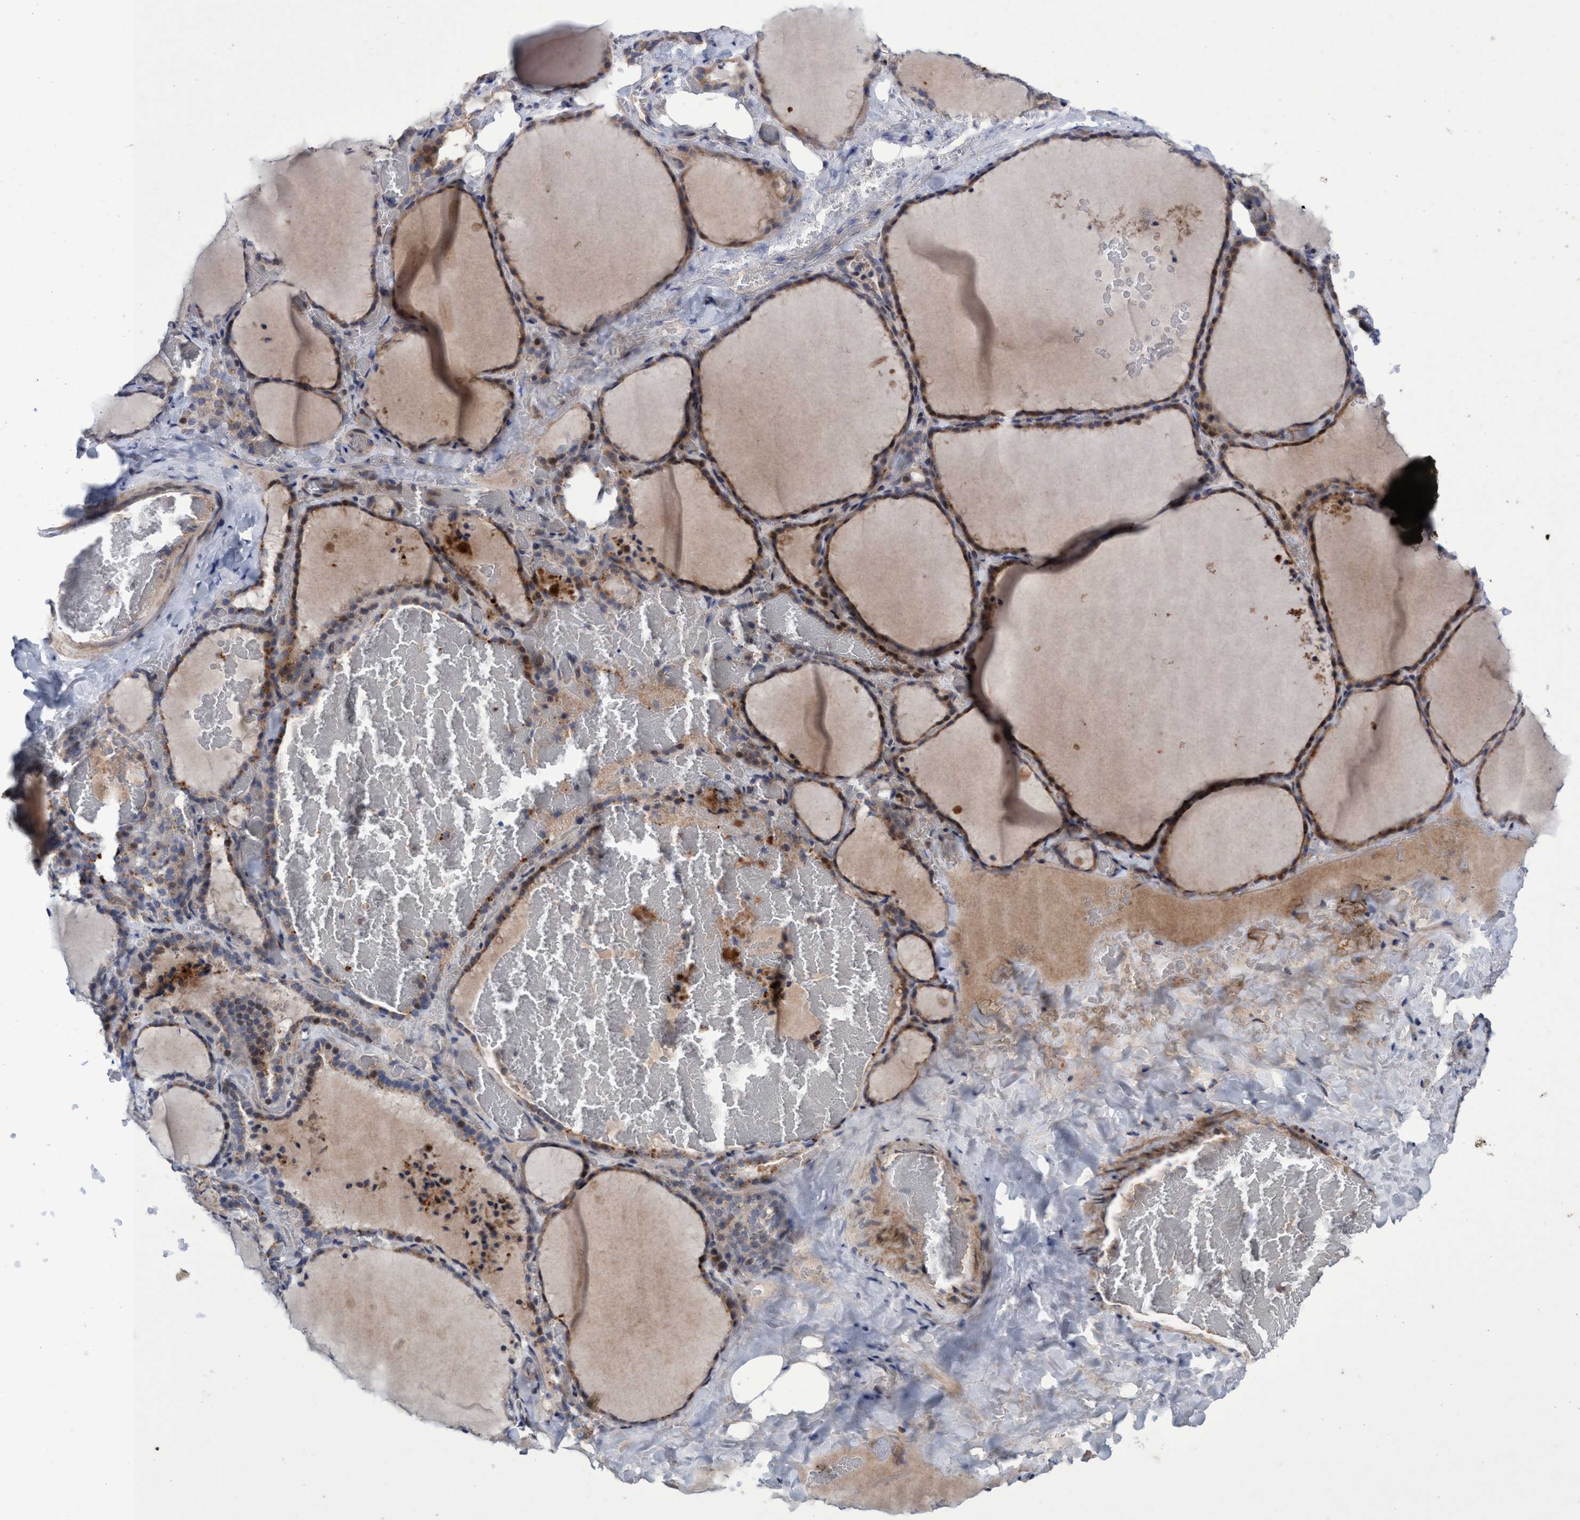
{"staining": {"intensity": "moderate", "quantity": ">75%", "location": "cytoplasmic/membranous,nuclear"}, "tissue": "thyroid gland", "cell_type": "Glandular cells", "image_type": "normal", "snomed": [{"axis": "morphology", "description": "Normal tissue, NOS"}, {"axis": "topography", "description": "Thyroid gland"}], "caption": "IHC micrograph of unremarkable thyroid gland: human thyroid gland stained using immunohistochemistry (IHC) demonstrates medium levels of moderate protein expression localized specifically in the cytoplasmic/membranous,nuclear of glandular cells, appearing as a cytoplasmic/membranous,nuclear brown color.", "gene": "ZNF677", "patient": {"sex": "female", "age": 22}}